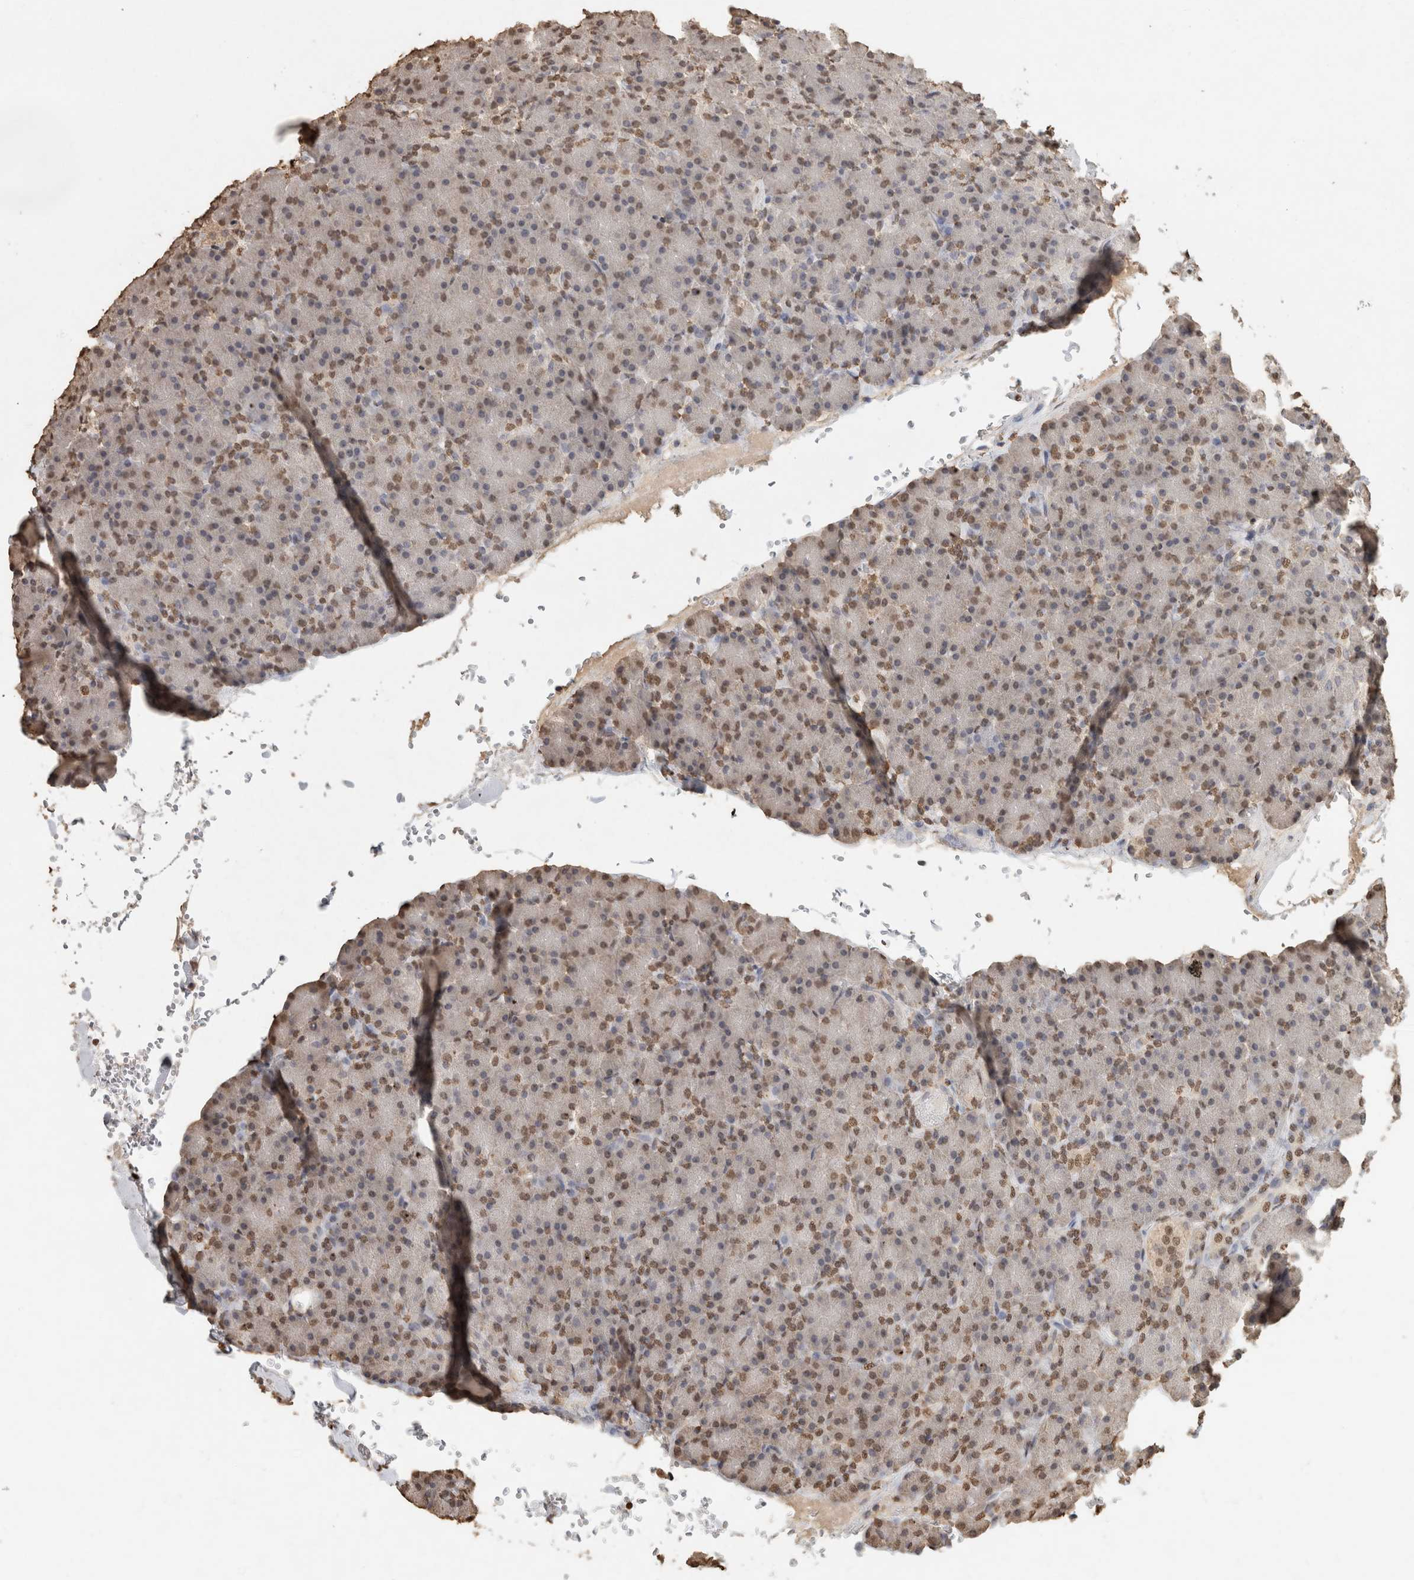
{"staining": {"intensity": "moderate", "quantity": ">75%", "location": "nuclear"}, "tissue": "pancreas", "cell_type": "Exocrine glandular cells", "image_type": "normal", "snomed": [{"axis": "morphology", "description": "Normal tissue, NOS"}, {"axis": "topography", "description": "Pancreas"}], "caption": "A brown stain highlights moderate nuclear expression of a protein in exocrine glandular cells of benign pancreas.", "gene": "HAND2", "patient": {"sex": "female", "age": 43}}